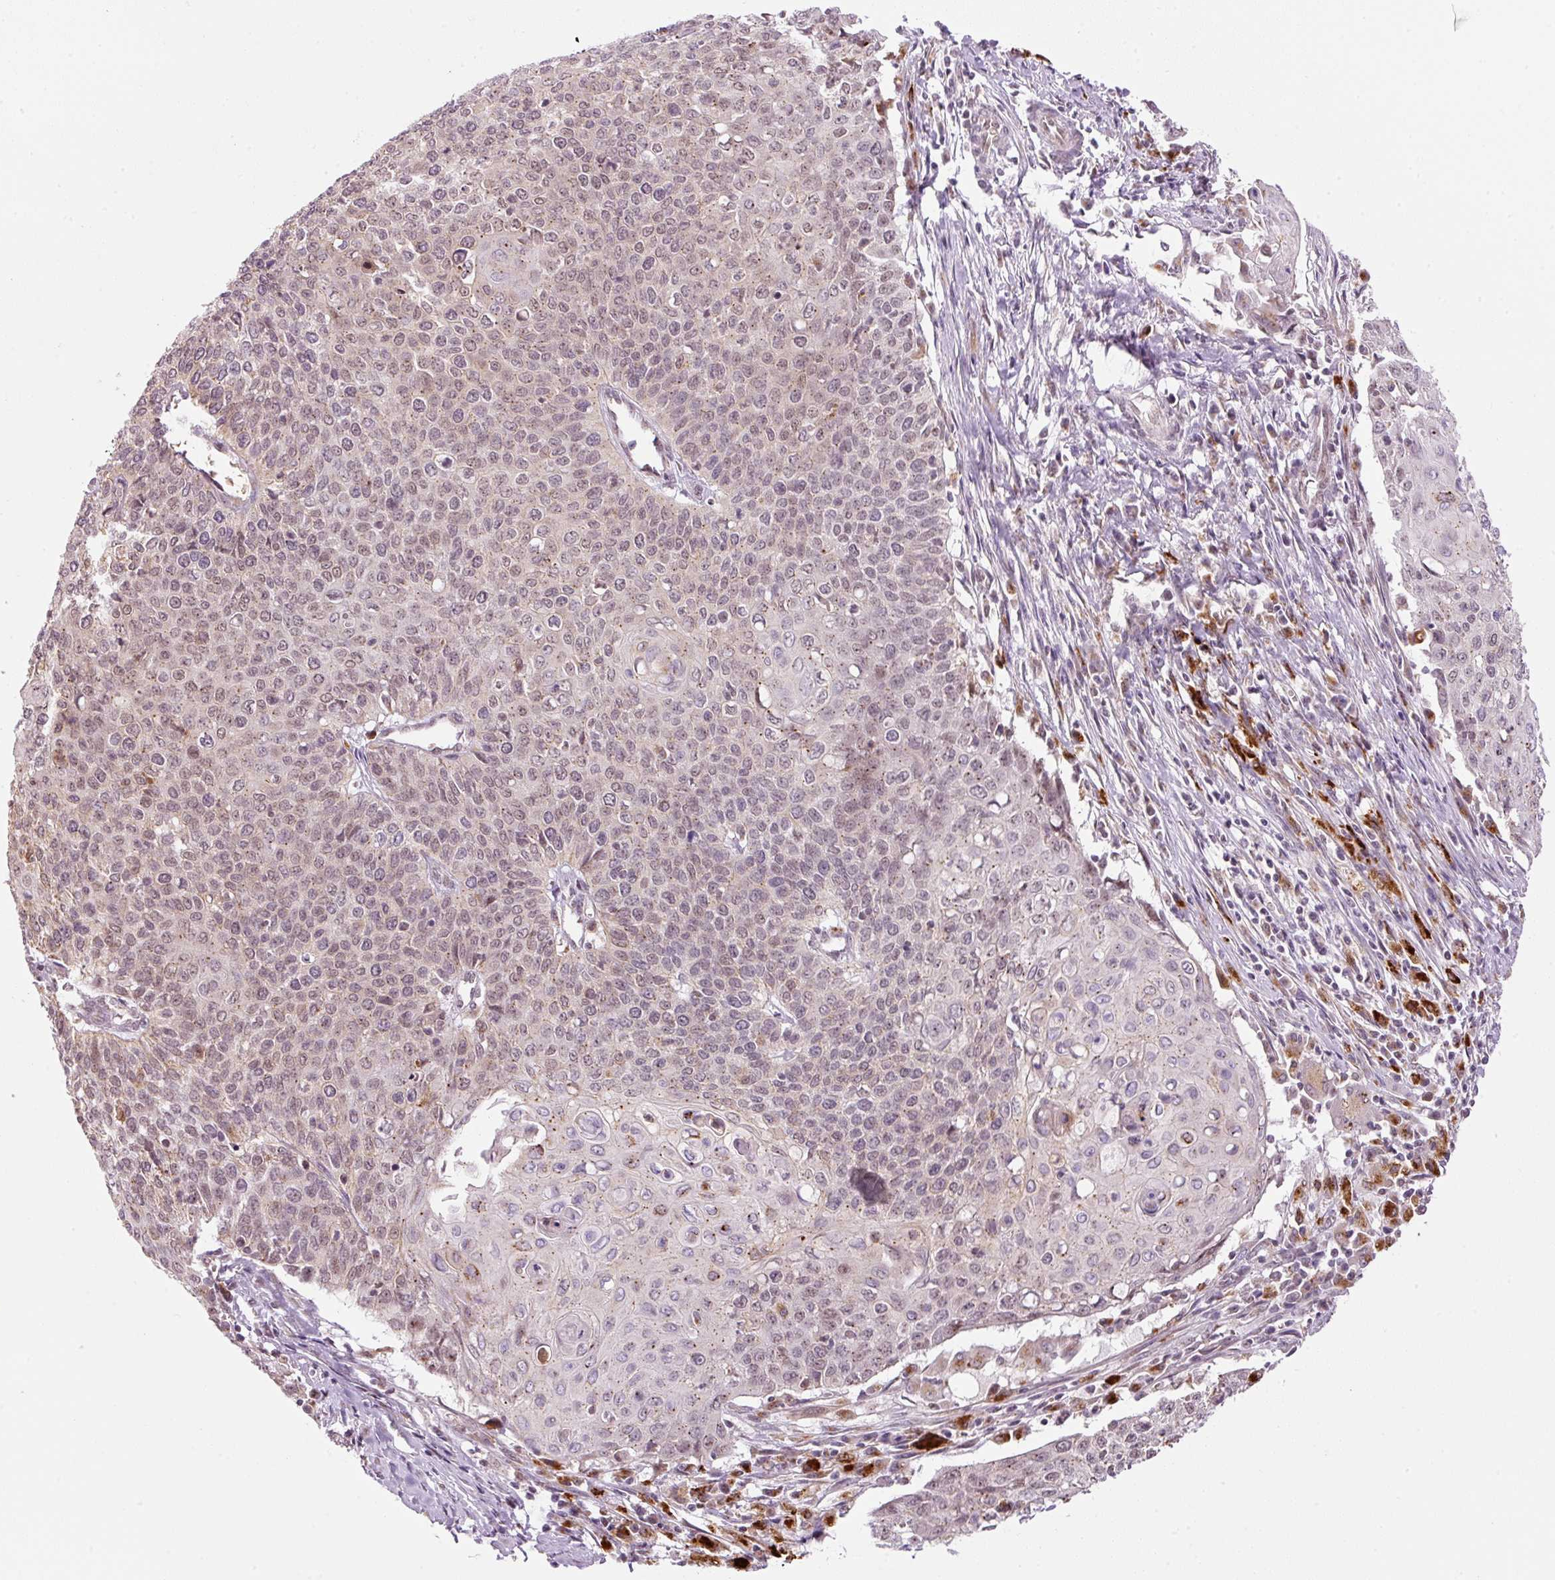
{"staining": {"intensity": "weak", "quantity": "<25%", "location": "cytoplasmic/membranous"}, "tissue": "cervical cancer", "cell_type": "Tumor cells", "image_type": "cancer", "snomed": [{"axis": "morphology", "description": "Squamous cell carcinoma, NOS"}, {"axis": "topography", "description": "Cervix"}], "caption": "IHC image of squamous cell carcinoma (cervical) stained for a protein (brown), which shows no positivity in tumor cells.", "gene": "ZNF639", "patient": {"sex": "female", "age": 39}}